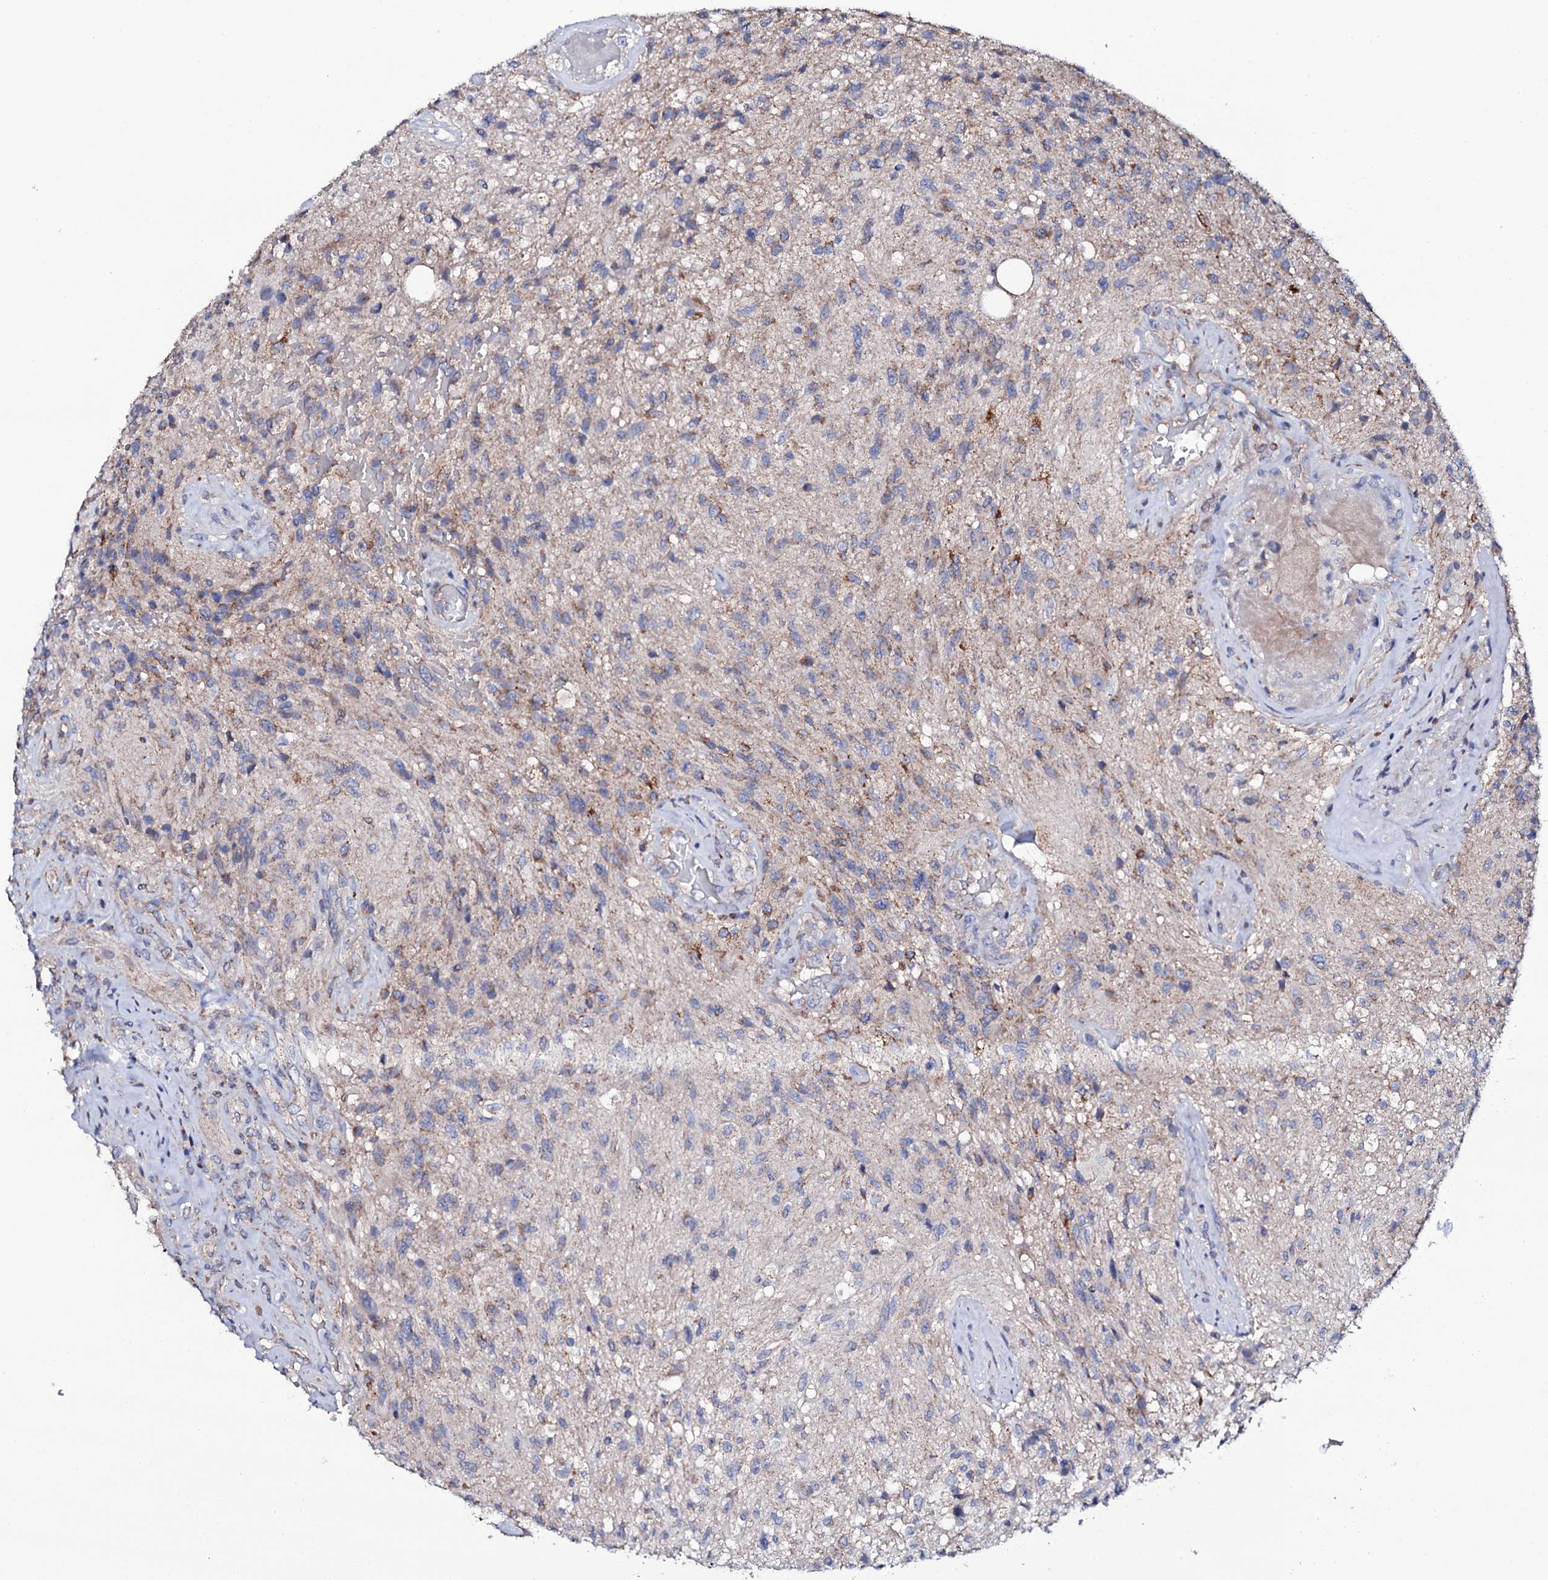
{"staining": {"intensity": "moderate", "quantity": "<25%", "location": "cytoplasmic/membranous"}, "tissue": "glioma", "cell_type": "Tumor cells", "image_type": "cancer", "snomed": [{"axis": "morphology", "description": "Glioma, malignant, High grade"}, {"axis": "topography", "description": "Brain"}], "caption": "High-magnification brightfield microscopy of malignant glioma (high-grade) stained with DAB (3,3'-diaminobenzidine) (brown) and counterstained with hematoxylin (blue). tumor cells exhibit moderate cytoplasmic/membranous expression is identified in approximately<25% of cells. (DAB (3,3'-diaminobenzidine) IHC, brown staining for protein, blue staining for nuclei).", "gene": "TCAF2", "patient": {"sex": "male", "age": 56}}